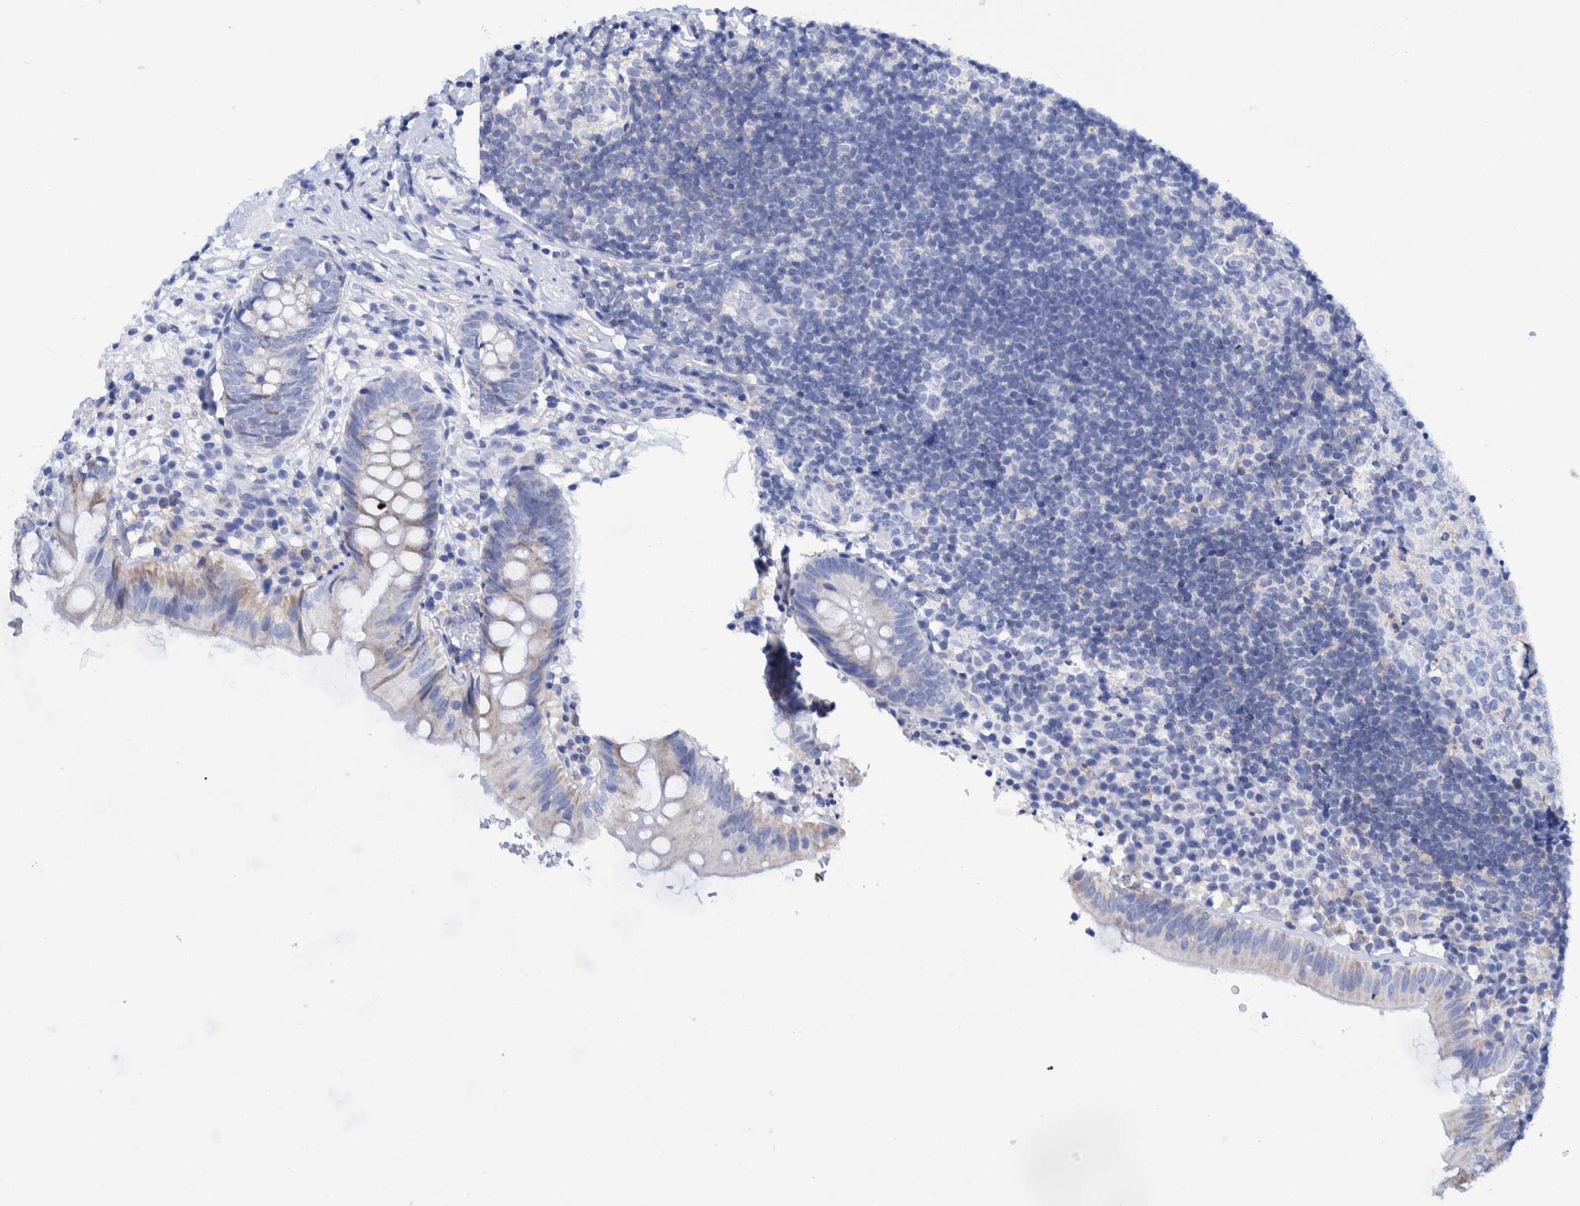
{"staining": {"intensity": "negative", "quantity": "none", "location": "none"}, "tissue": "appendix", "cell_type": "Glandular cells", "image_type": "normal", "snomed": [{"axis": "morphology", "description": "Normal tissue, NOS"}, {"axis": "topography", "description": "Appendix"}], "caption": "Image shows no protein expression in glandular cells of normal appendix.", "gene": "KRT14", "patient": {"sex": "male", "age": 8}}